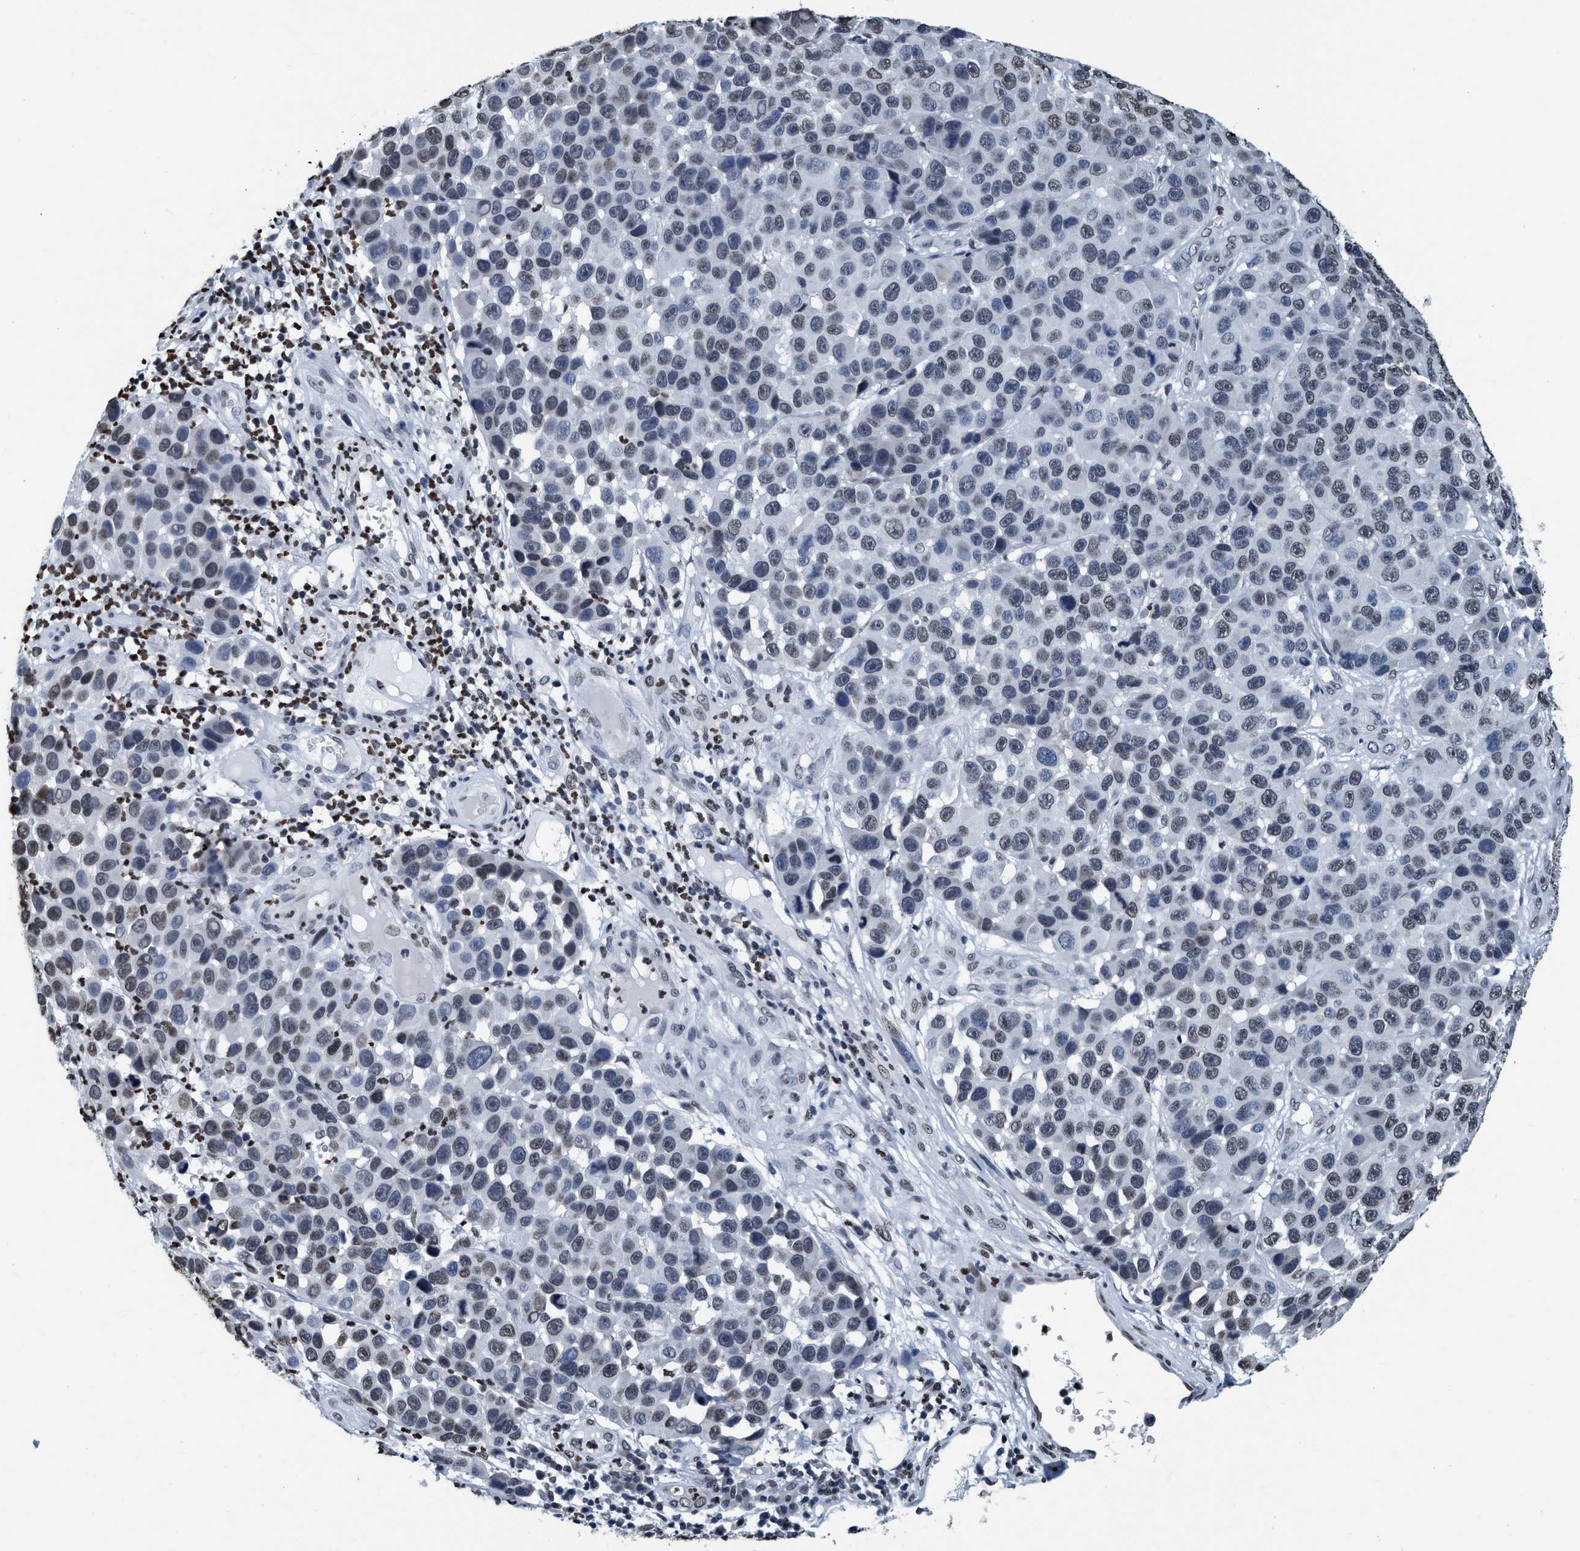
{"staining": {"intensity": "weak", "quantity": "25%-75%", "location": "nuclear"}, "tissue": "melanoma", "cell_type": "Tumor cells", "image_type": "cancer", "snomed": [{"axis": "morphology", "description": "Malignant melanoma, NOS"}, {"axis": "topography", "description": "Skin"}], "caption": "A micrograph showing weak nuclear staining in about 25%-75% of tumor cells in malignant melanoma, as visualized by brown immunohistochemical staining.", "gene": "CCNE2", "patient": {"sex": "male", "age": 53}}